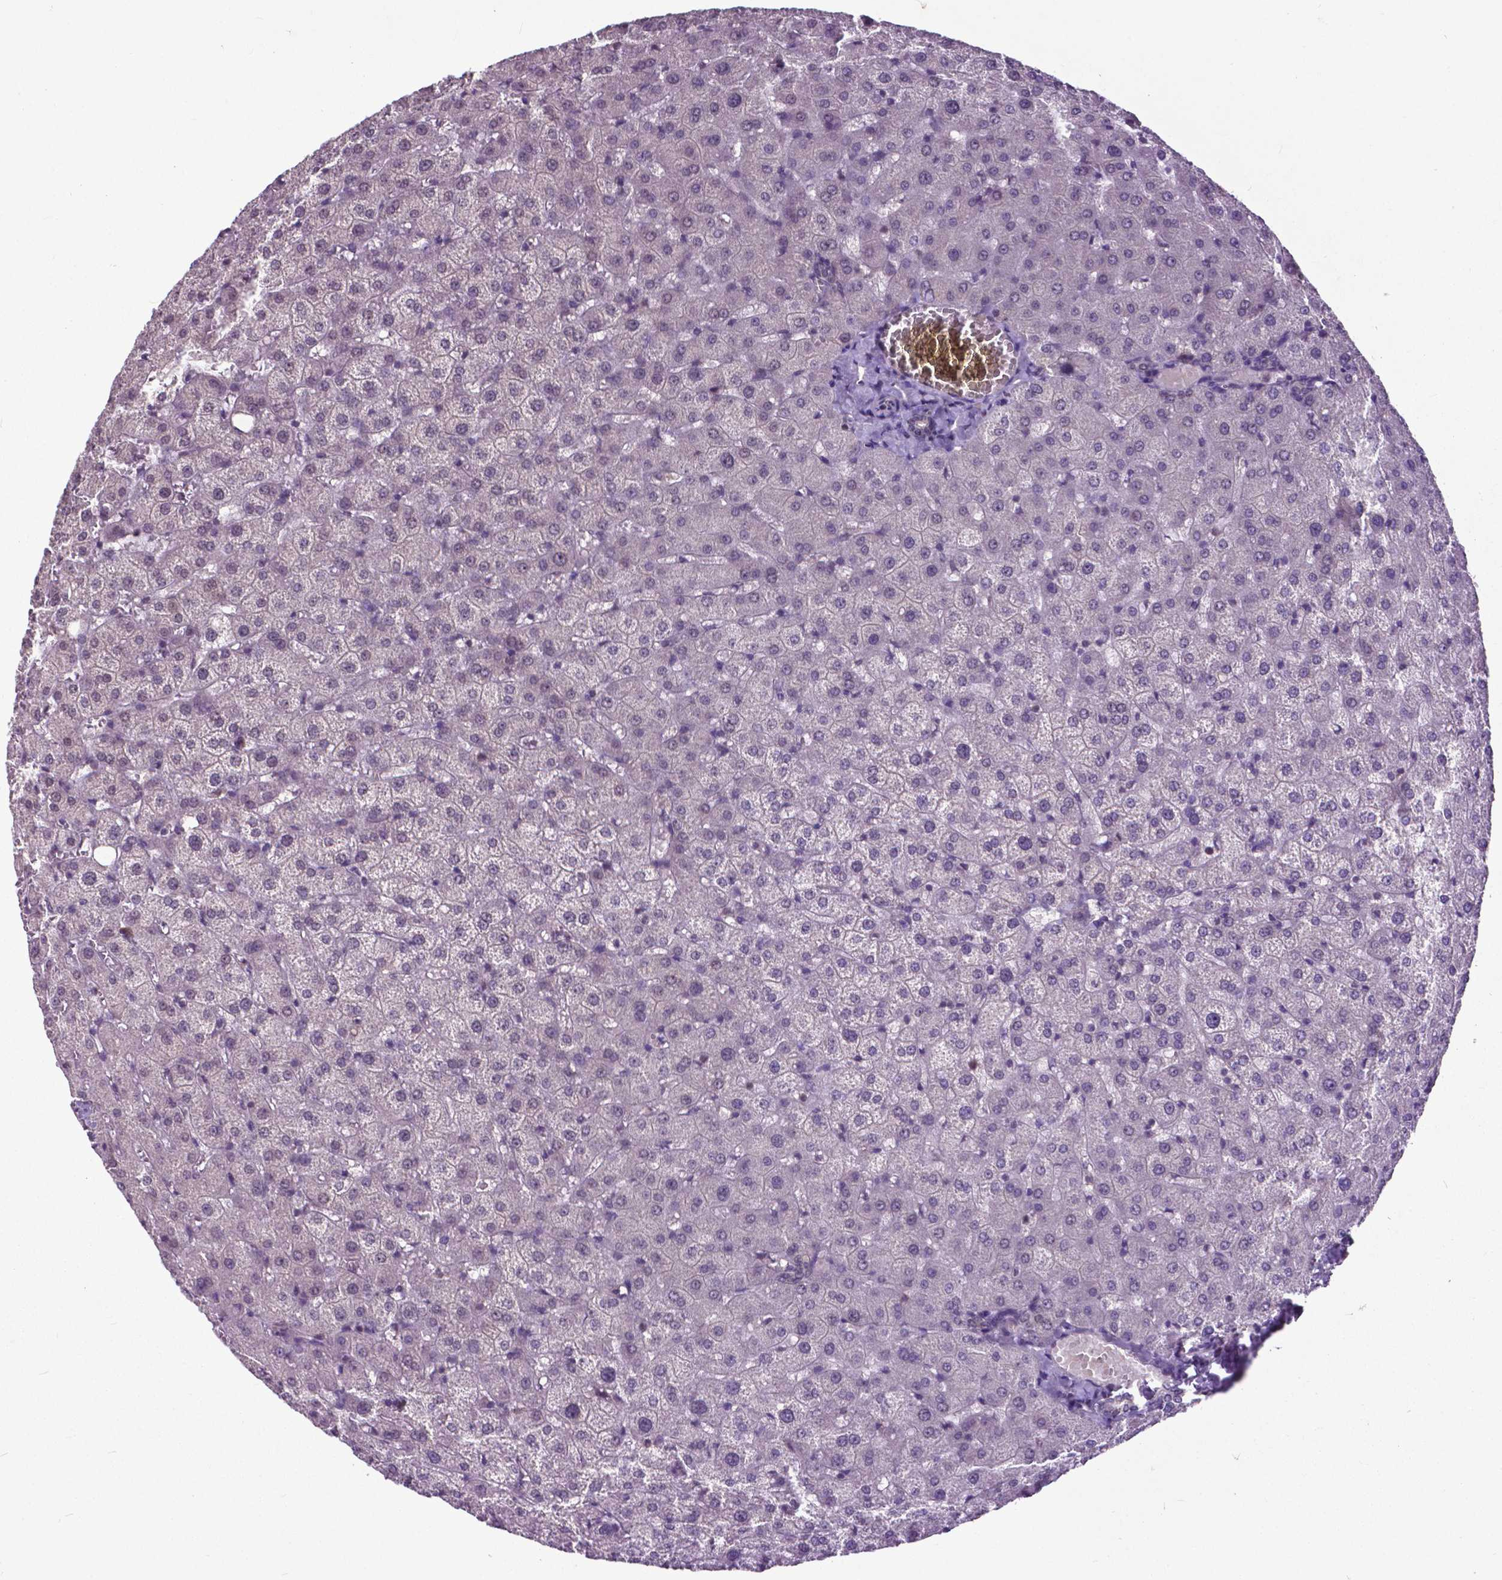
{"staining": {"intensity": "negative", "quantity": "none", "location": "none"}, "tissue": "liver", "cell_type": "Cholangiocytes", "image_type": "normal", "snomed": [{"axis": "morphology", "description": "Normal tissue, NOS"}, {"axis": "topography", "description": "Liver"}], "caption": "A photomicrograph of liver stained for a protein demonstrates no brown staining in cholangiocytes. (Stains: DAB immunohistochemistry with hematoxylin counter stain, Microscopy: brightfield microscopy at high magnification).", "gene": "FAF1", "patient": {"sex": "female", "age": 50}}